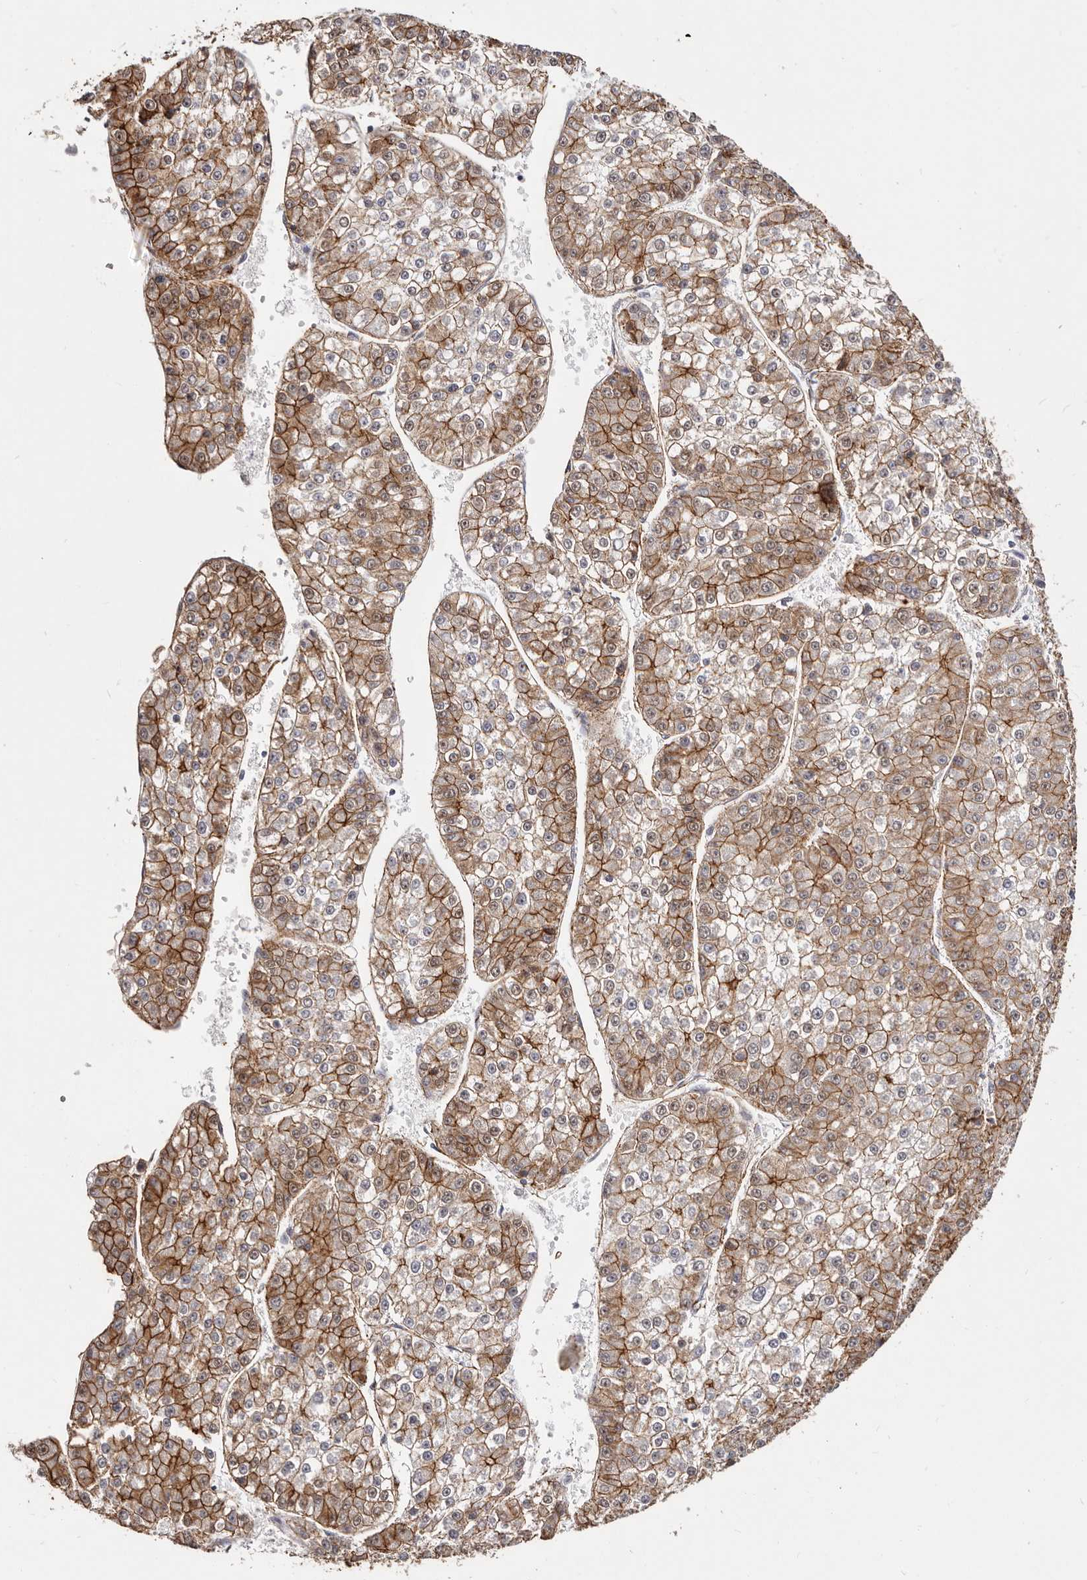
{"staining": {"intensity": "strong", "quantity": ">75%", "location": "cytoplasmic/membranous"}, "tissue": "liver cancer", "cell_type": "Tumor cells", "image_type": "cancer", "snomed": [{"axis": "morphology", "description": "Carcinoma, Hepatocellular, NOS"}, {"axis": "topography", "description": "Liver"}], "caption": "DAB (3,3'-diaminobenzidine) immunohistochemical staining of liver cancer displays strong cytoplasmic/membranous protein staining in approximately >75% of tumor cells. (DAB (3,3'-diaminobenzidine) = brown stain, brightfield microscopy at high magnification).", "gene": "CTNNB1", "patient": {"sex": "female", "age": 73}}